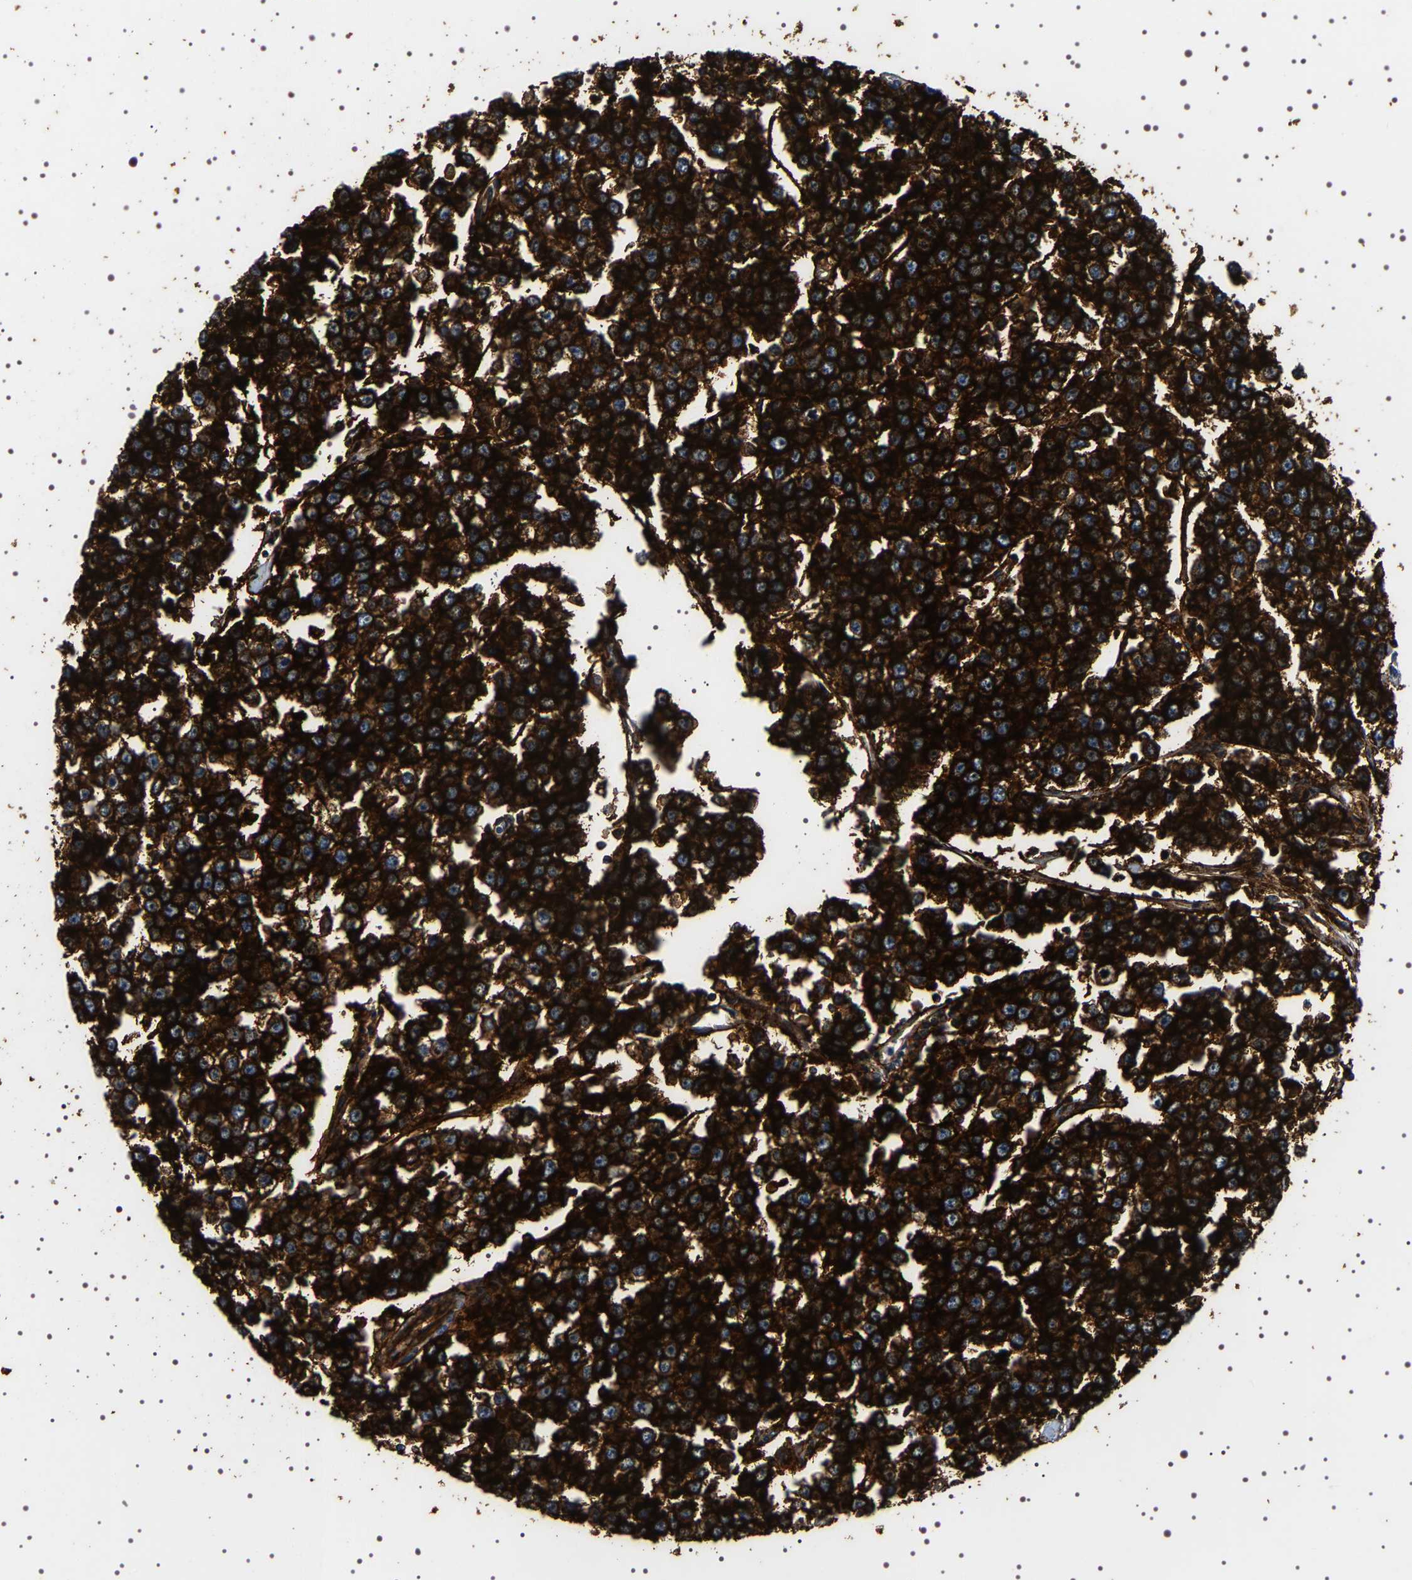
{"staining": {"intensity": "strong", "quantity": ">75%", "location": "cytoplasmic/membranous"}, "tissue": "testis cancer", "cell_type": "Tumor cells", "image_type": "cancer", "snomed": [{"axis": "morphology", "description": "Seminoma, NOS"}, {"axis": "morphology", "description": "Carcinoma, Embryonal, NOS"}, {"axis": "topography", "description": "Testis"}], "caption": "Protein expression by immunohistochemistry displays strong cytoplasmic/membranous staining in about >75% of tumor cells in testis cancer (embryonal carcinoma). The staining was performed using DAB (3,3'-diaminobenzidine) to visualize the protein expression in brown, while the nuclei were stained in blue with hematoxylin (Magnification: 20x).", "gene": "ALPL", "patient": {"sex": "male", "age": 52}}